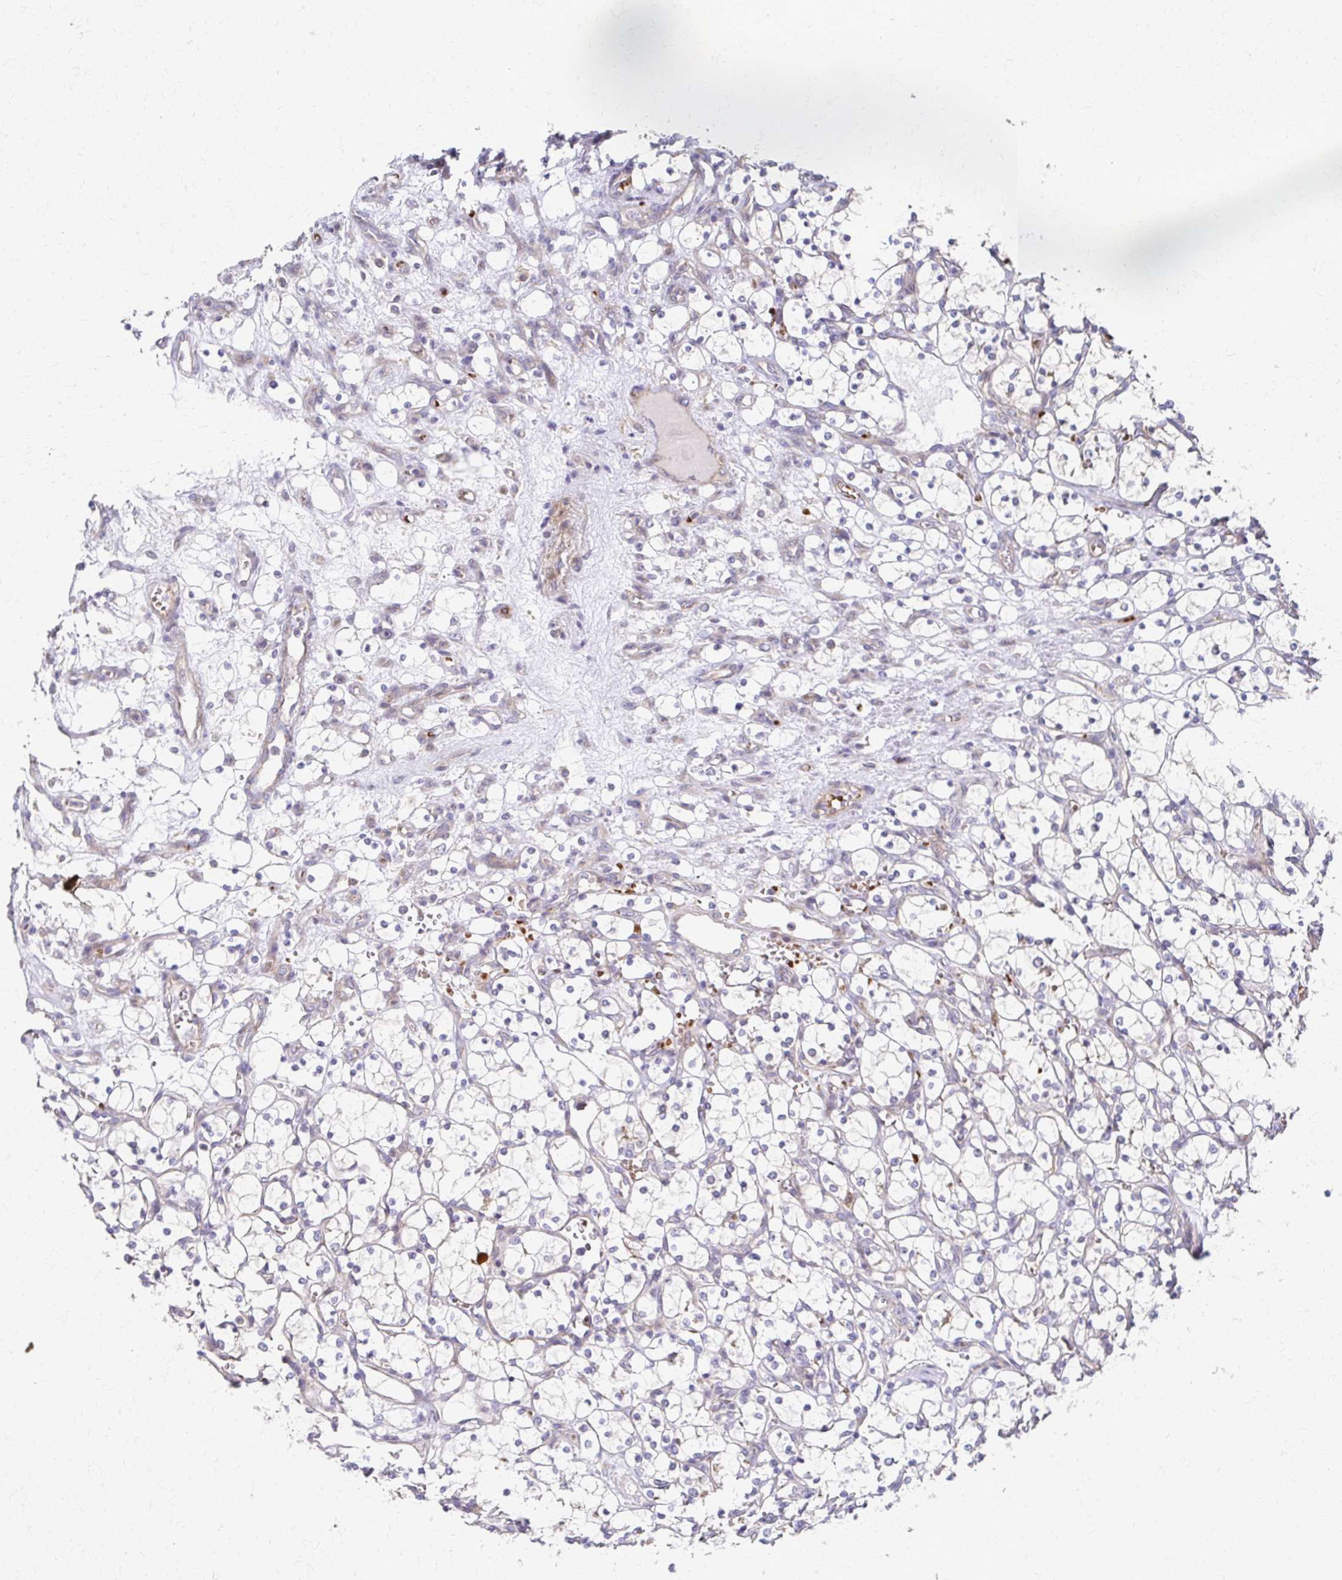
{"staining": {"intensity": "negative", "quantity": "none", "location": "none"}, "tissue": "renal cancer", "cell_type": "Tumor cells", "image_type": "cancer", "snomed": [{"axis": "morphology", "description": "Adenocarcinoma, NOS"}, {"axis": "topography", "description": "Kidney"}], "caption": "Tumor cells show no significant protein expression in adenocarcinoma (renal). (DAB immunohistochemistry with hematoxylin counter stain).", "gene": "SKA2", "patient": {"sex": "female", "age": 69}}